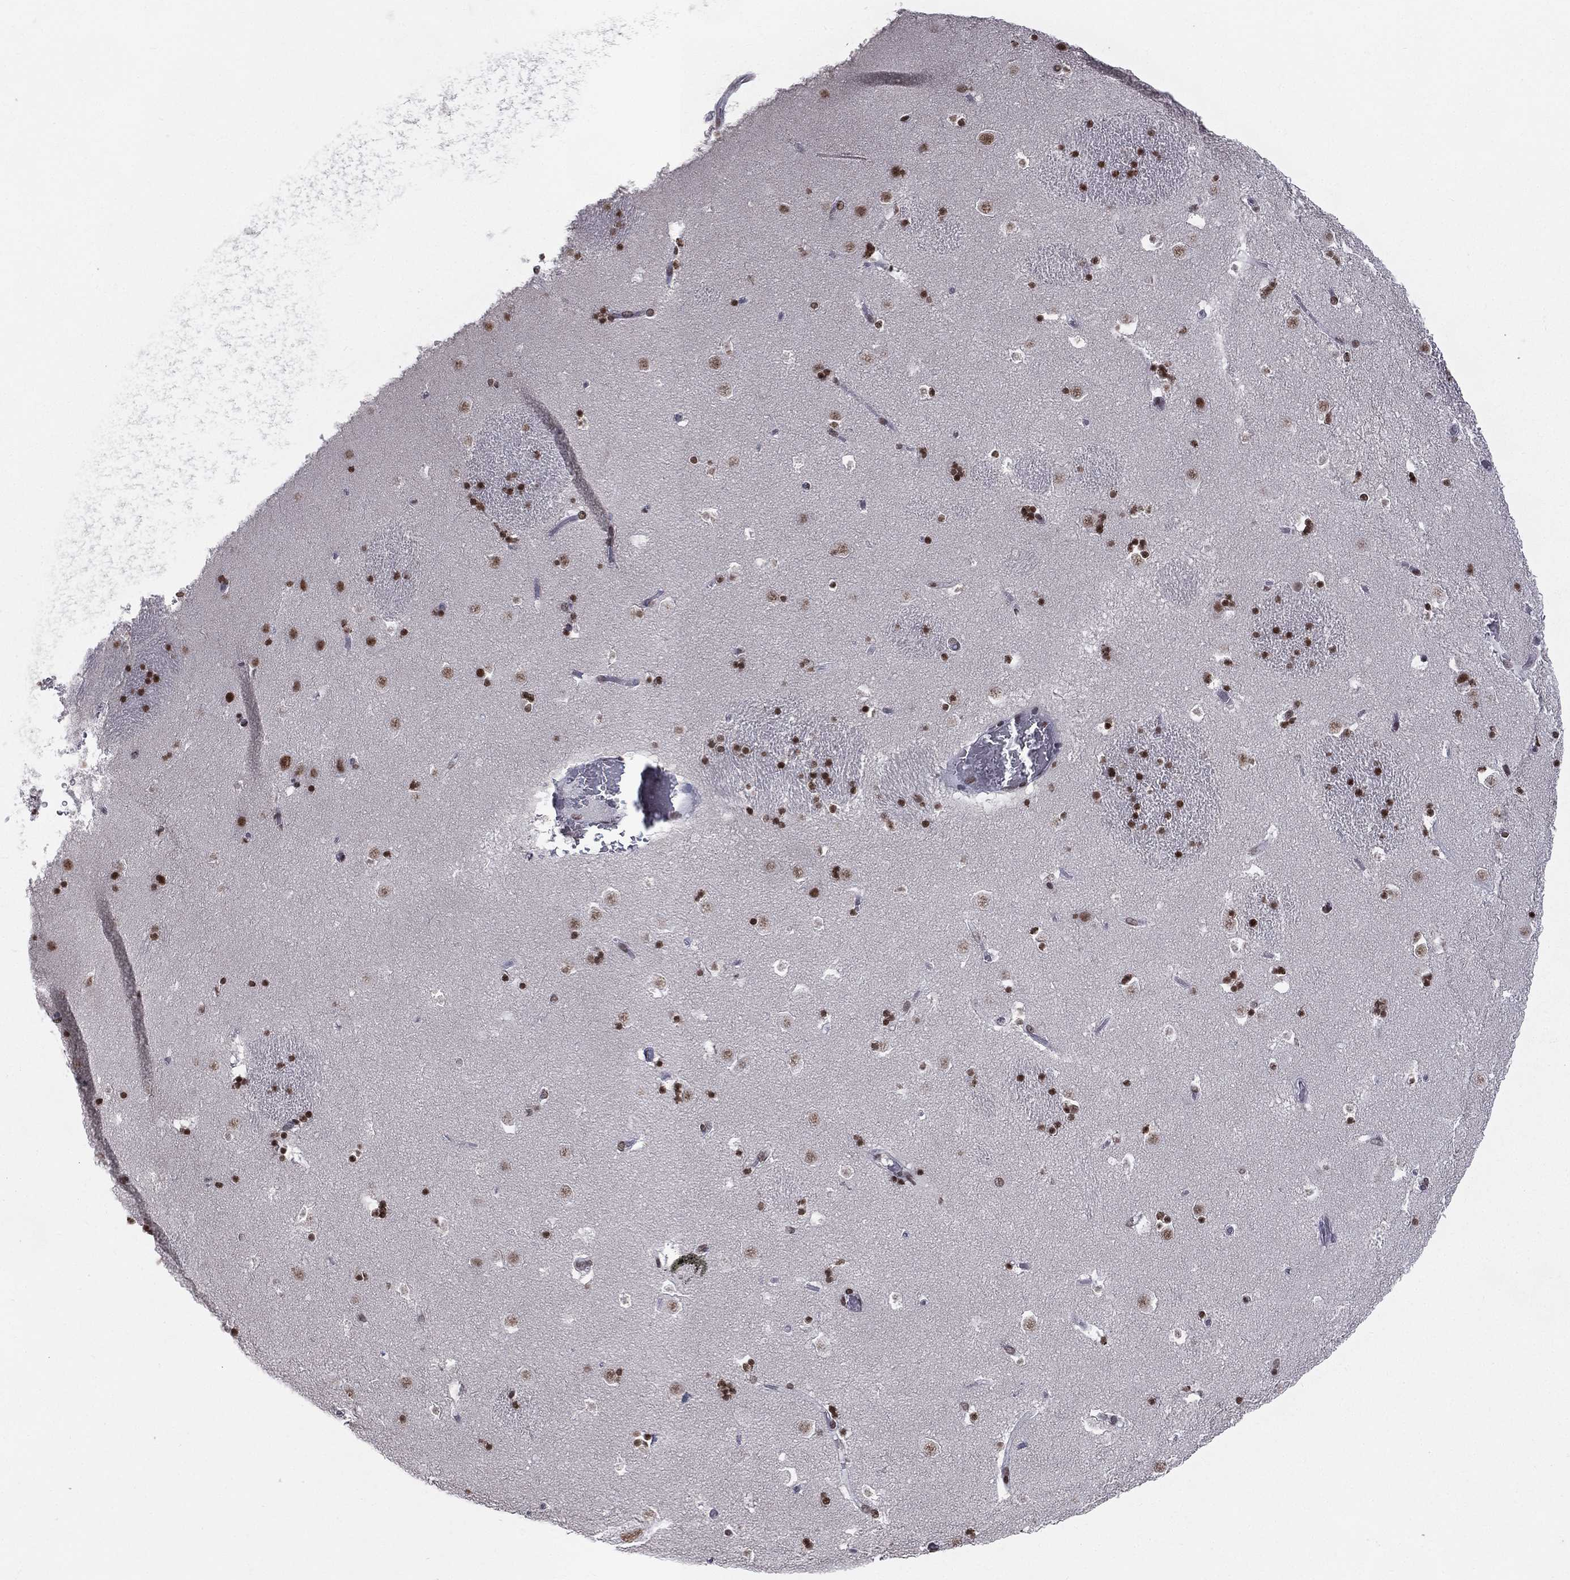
{"staining": {"intensity": "strong", "quantity": ">75%", "location": "nuclear"}, "tissue": "caudate", "cell_type": "Glial cells", "image_type": "normal", "snomed": [{"axis": "morphology", "description": "Normal tissue, NOS"}, {"axis": "topography", "description": "Lateral ventricle wall"}], "caption": "There is high levels of strong nuclear staining in glial cells of benign caudate, as demonstrated by immunohistochemical staining (brown color).", "gene": "RFX7", "patient": {"sex": "female", "age": 42}}